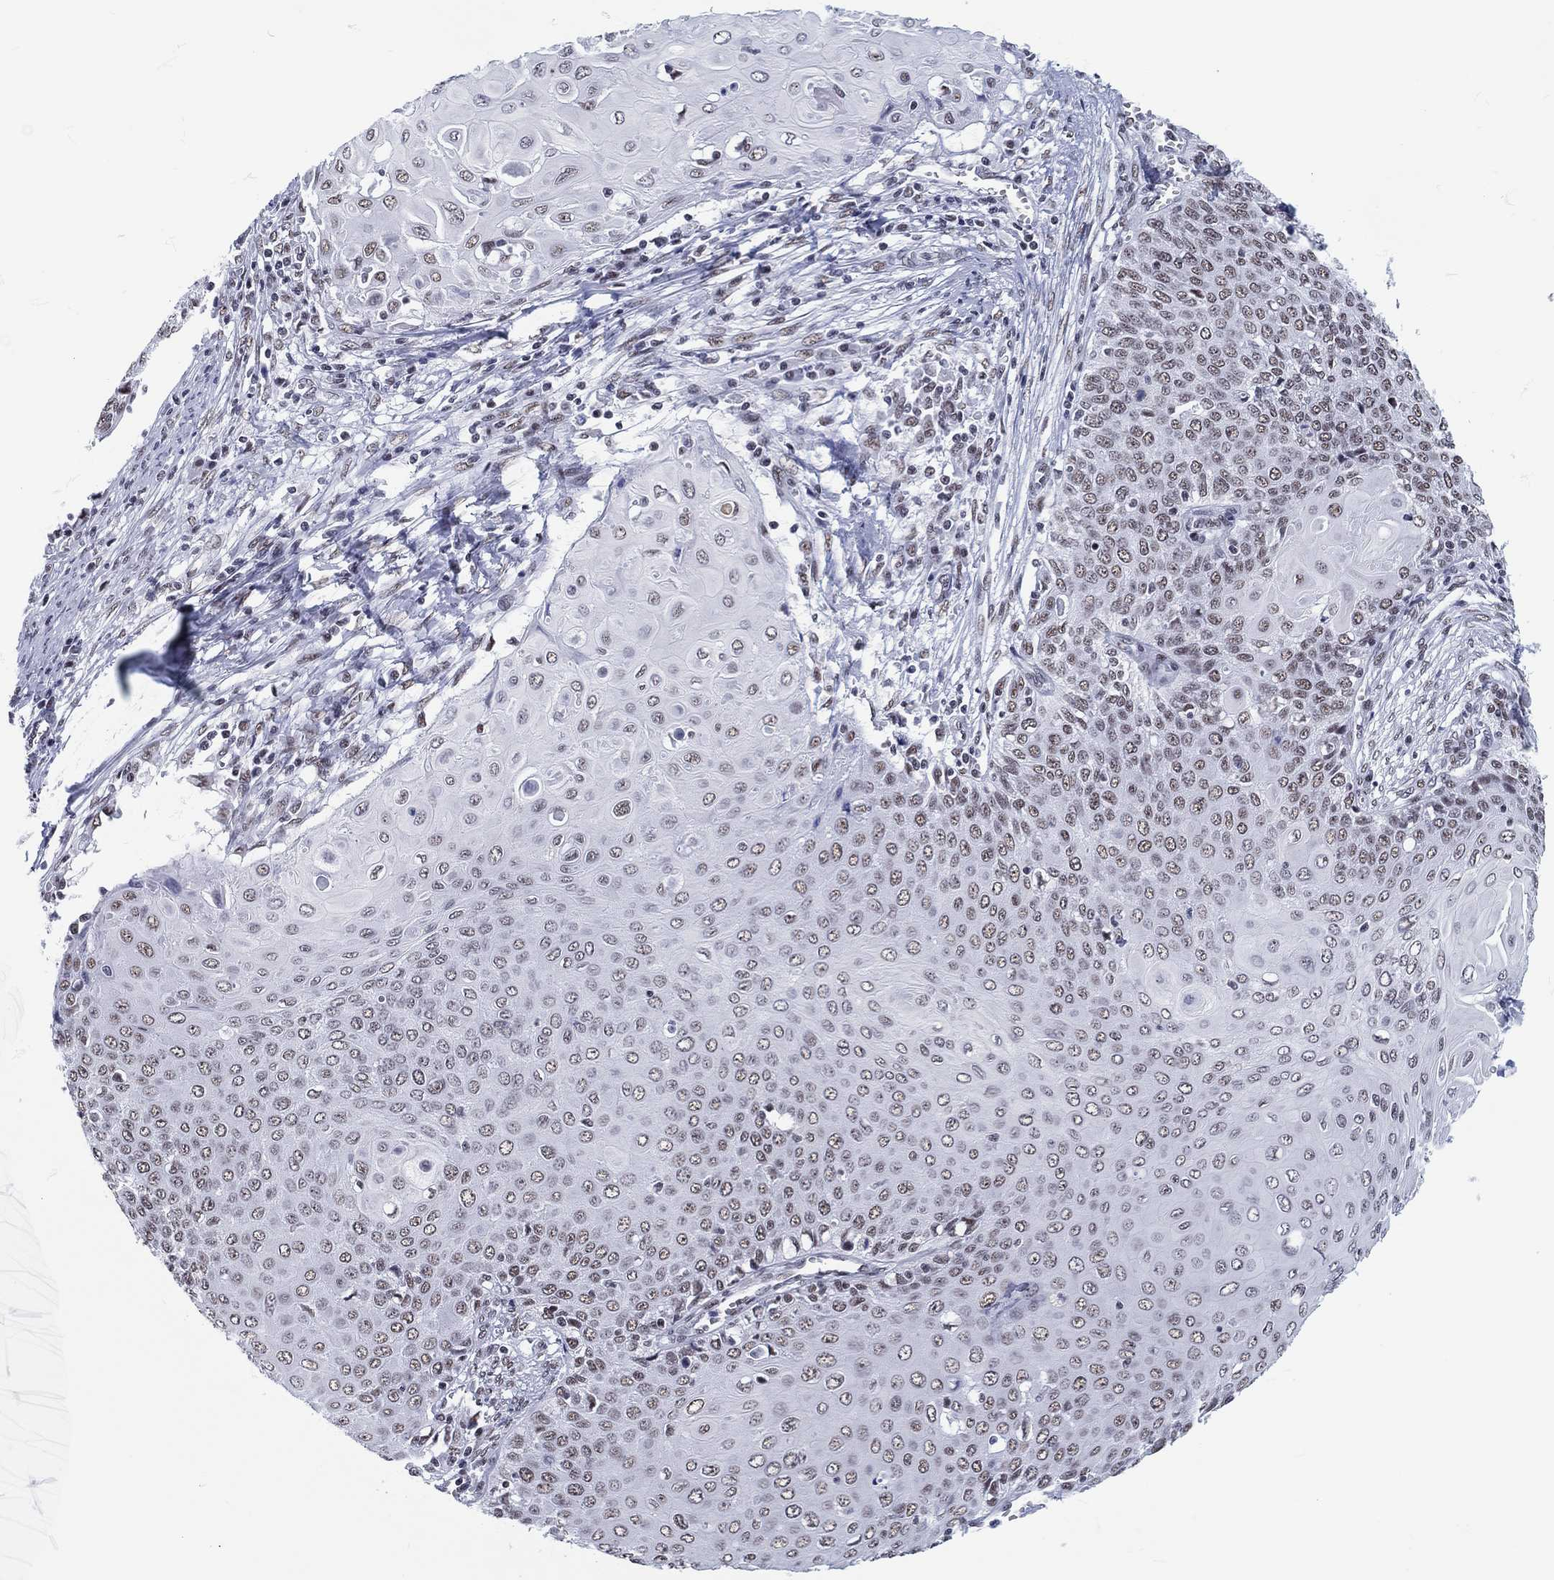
{"staining": {"intensity": "weak", "quantity": "25%-75%", "location": "nuclear"}, "tissue": "cervical cancer", "cell_type": "Tumor cells", "image_type": "cancer", "snomed": [{"axis": "morphology", "description": "Squamous cell carcinoma, NOS"}, {"axis": "topography", "description": "Cervix"}], "caption": "The photomicrograph exhibits a brown stain indicating the presence of a protein in the nuclear of tumor cells in cervical cancer. Ihc stains the protein in brown and the nuclei are stained blue.", "gene": "MAPK8IP1", "patient": {"sex": "female", "age": 39}}